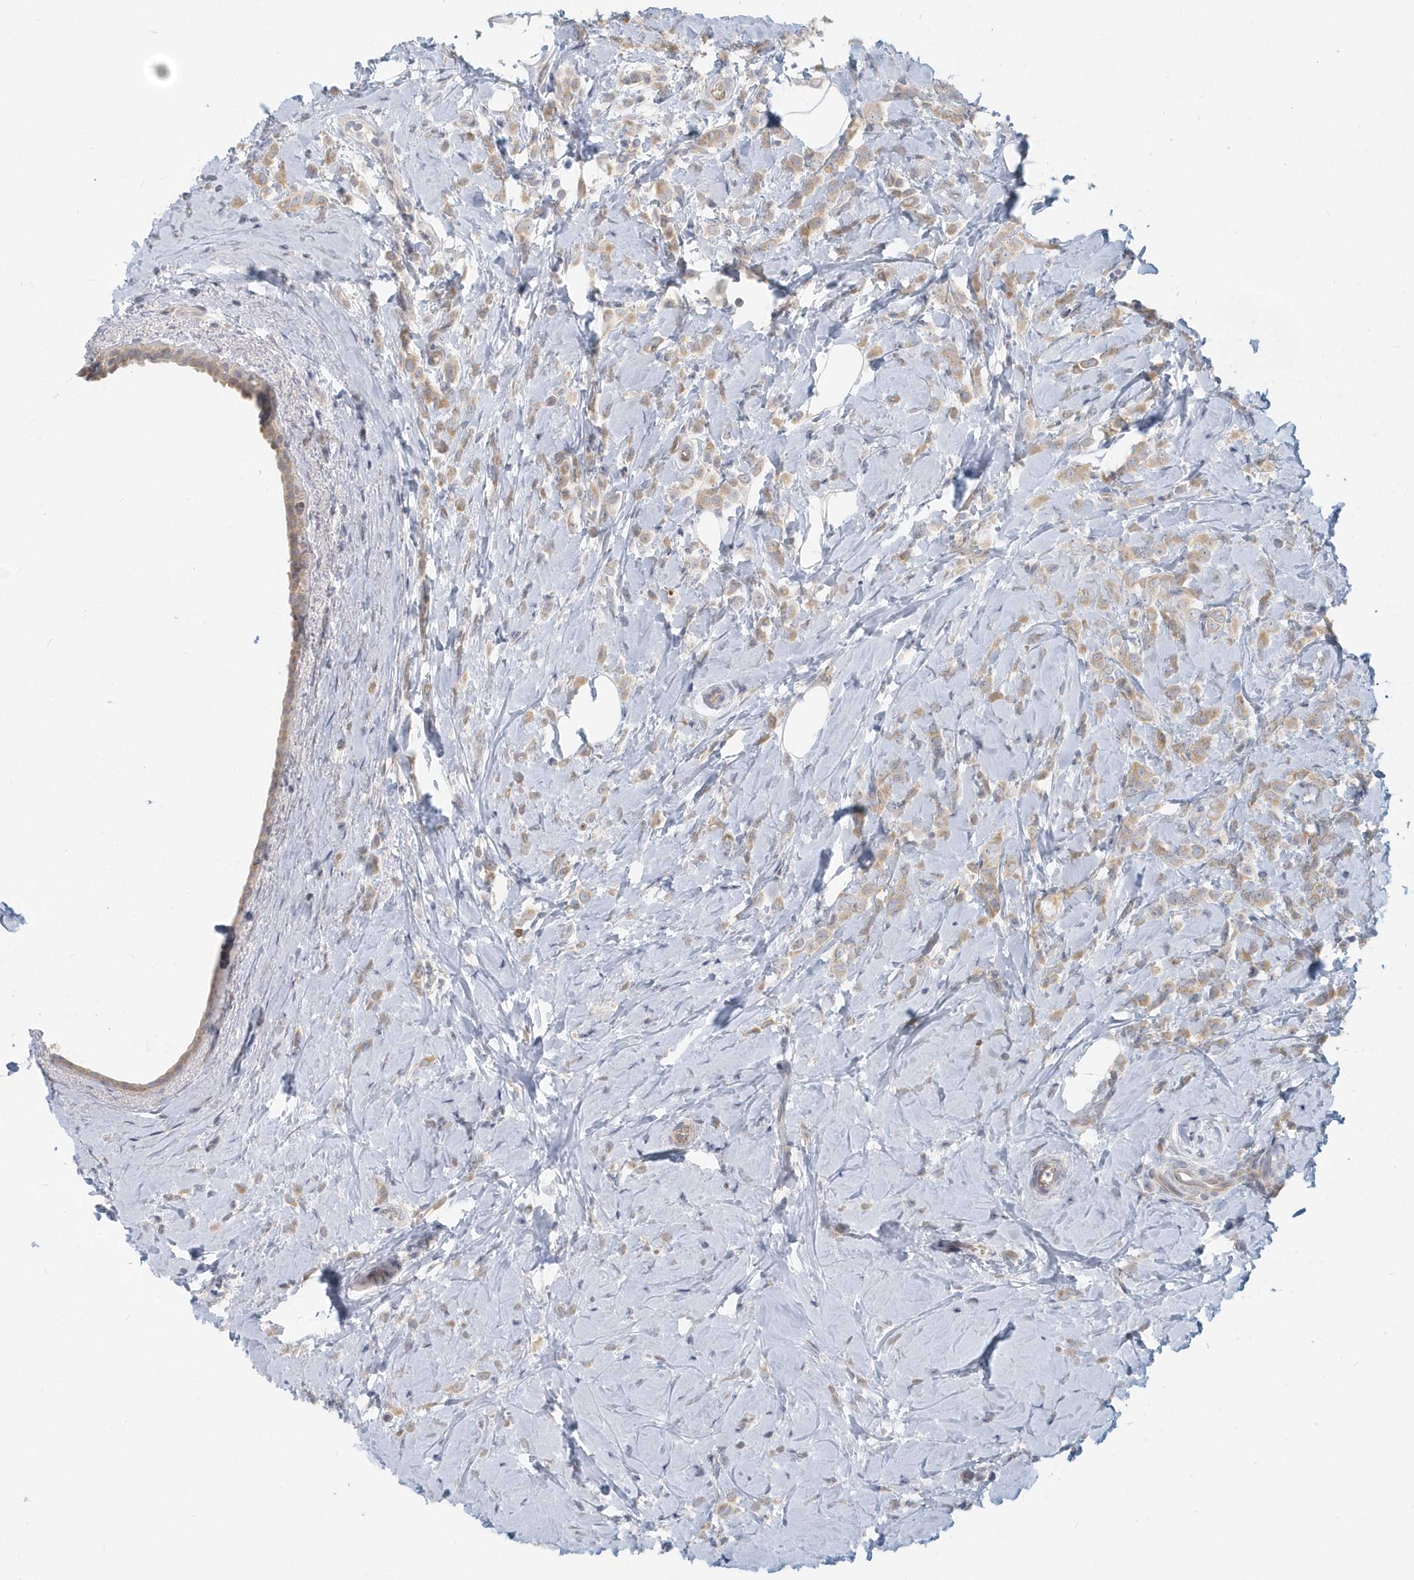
{"staining": {"intensity": "weak", "quantity": "25%-75%", "location": "cytoplasmic/membranous"}, "tissue": "breast cancer", "cell_type": "Tumor cells", "image_type": "cancer", "snomed": [{"axis": "morphology", "description": "Lobular carcinoma"}, {"axis": "topography", "description": "Breast"}], "caption": "Breast cancer (lobular carcinoma) stained with a protein marker reveals weak staining in tumor cells.", "gene": "NAPB", "patient": {"sex": "female", "age": 47}}